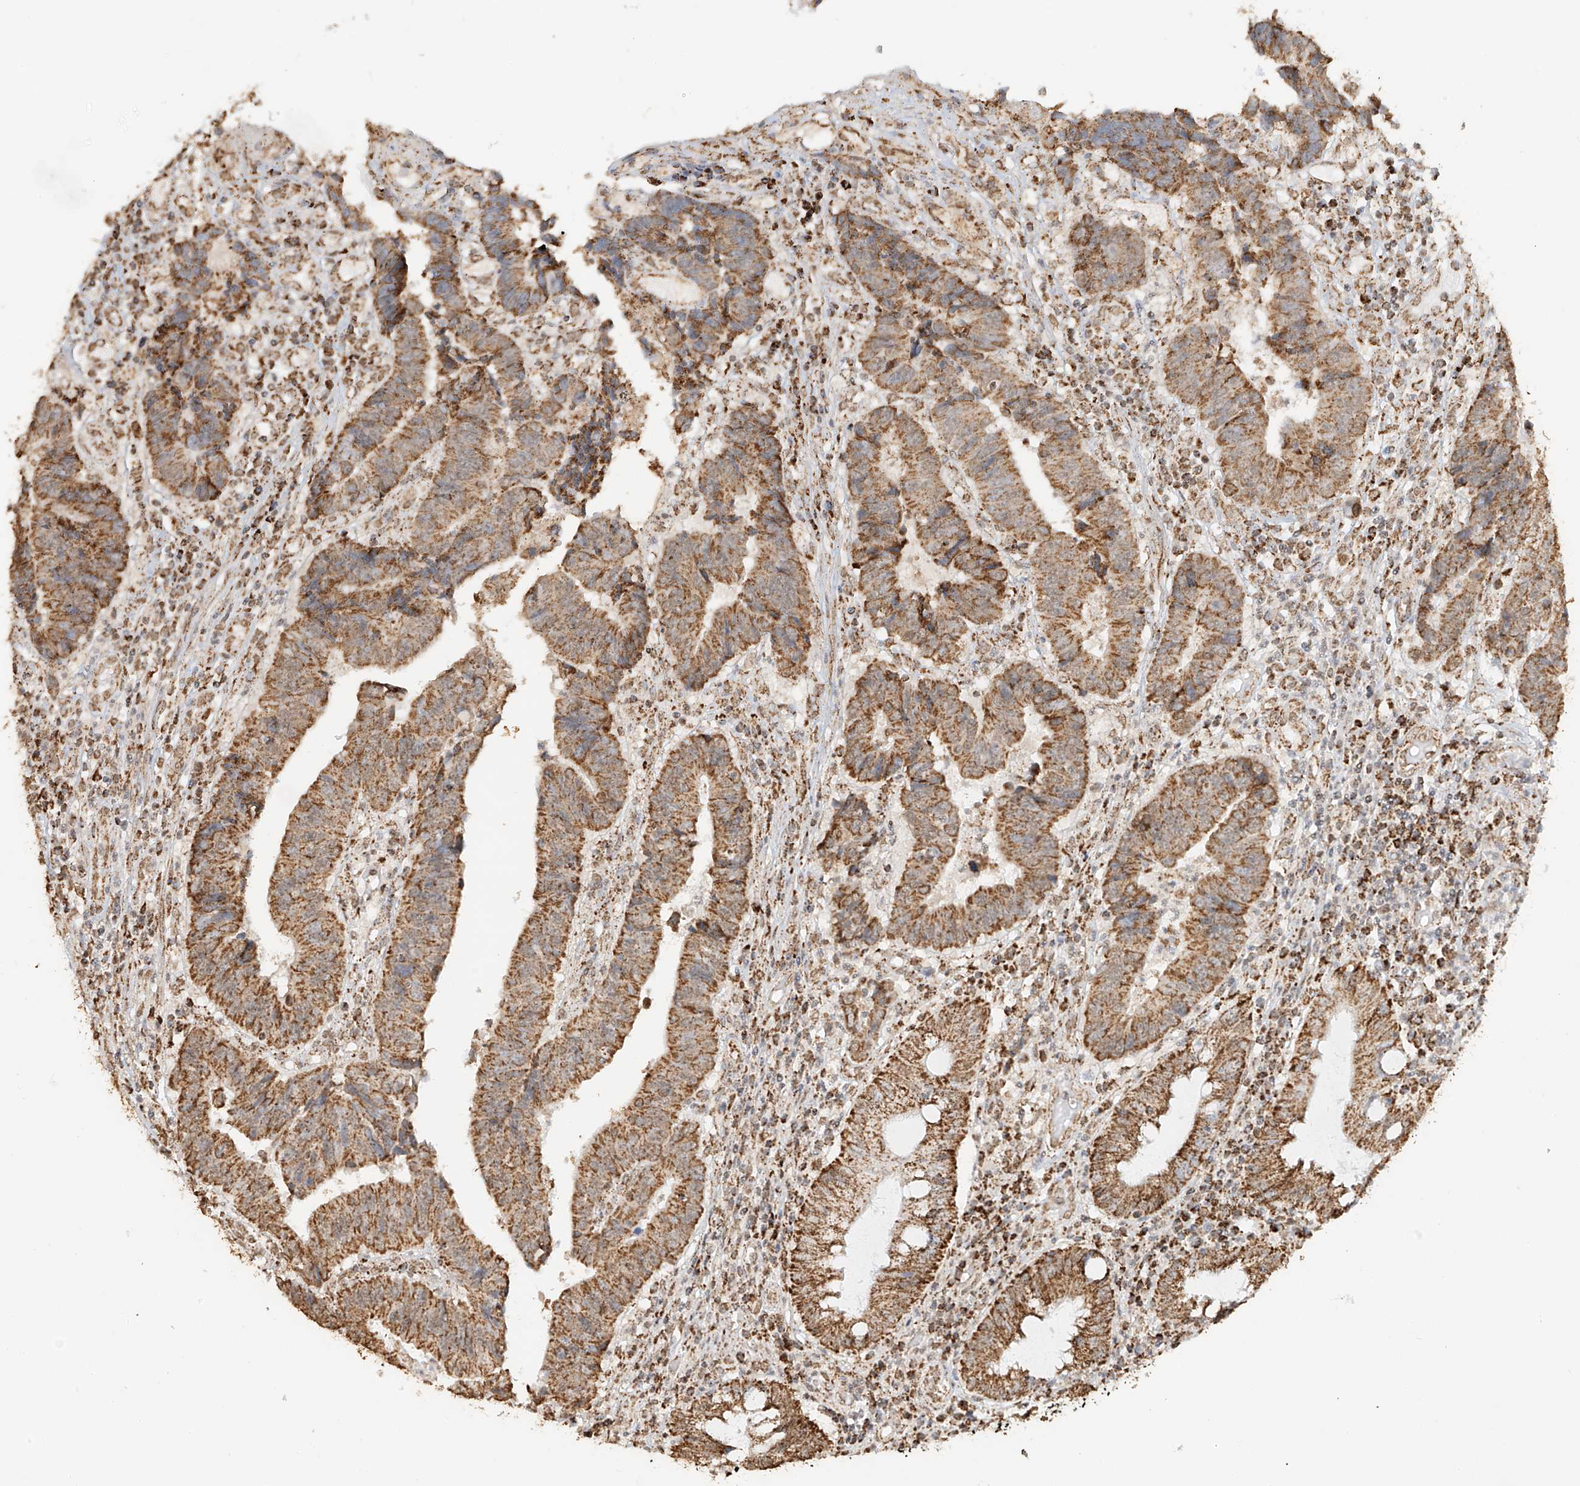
{"staining": {"intensity": "moderate", "quantity": ">75%", "location": "cytoplasmic/membranous"}, "tissue": "colorectal cancer", "cell_type": "Tumor cells", "image_type": "cancer", "snomed": [{"axis": "morphology", "description": "Adenocarcinoma, NOS"}, {"axis": "topography", "description": "Rectum"}], "caption": "This is an image of immunohistochemistry staining of colorectal cancer, which shows moderate positivity in the cytoplasmic/membranous of tumor cells.", "gene": "MIPEP", "patient": {"sex": "male", "age": 84}}